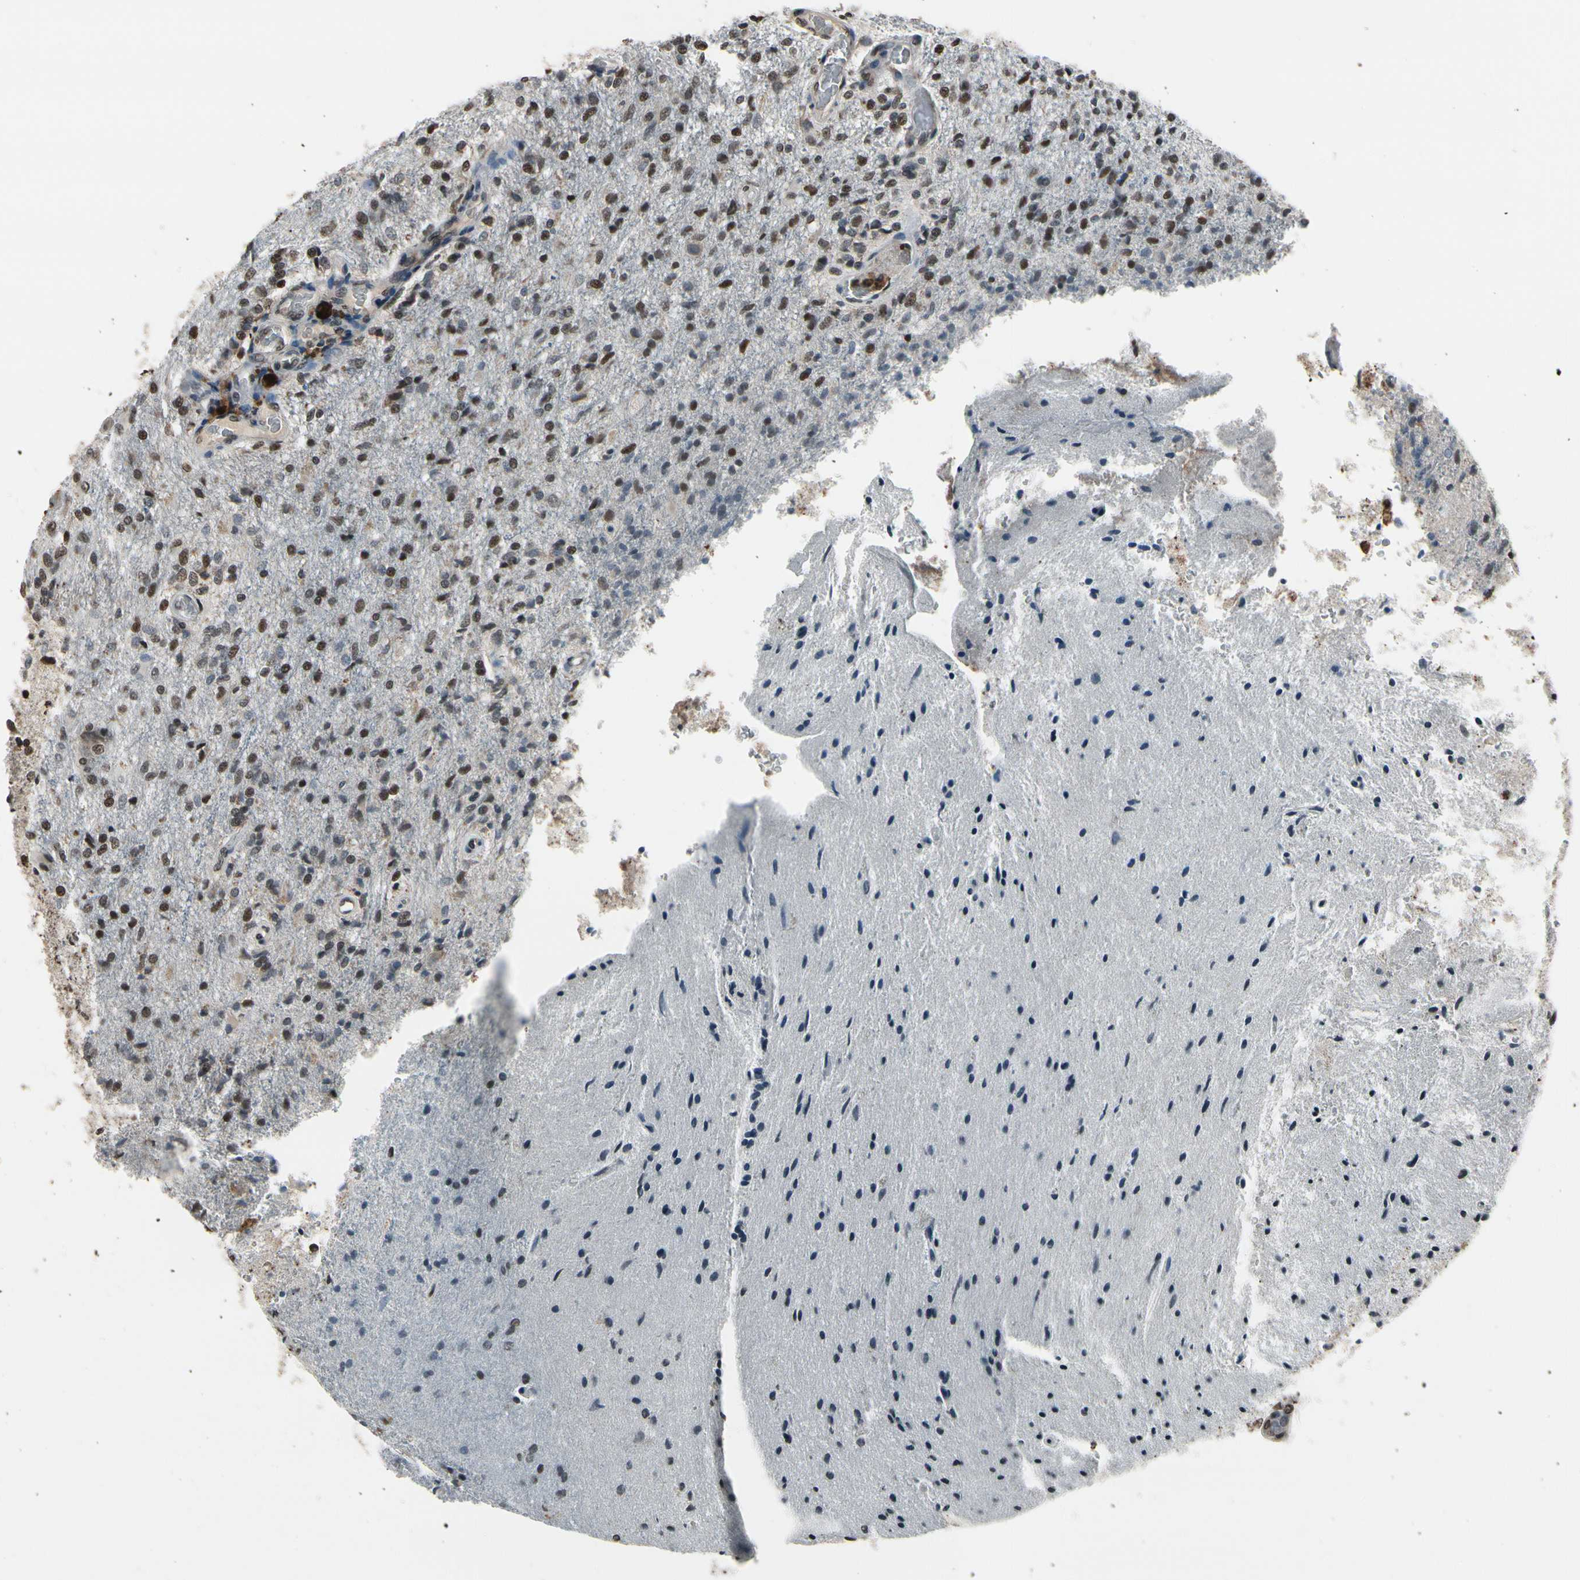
{"staining": {"intensity": "moderate", "quantity": "25%-75%", "location": "nuclear"}, "tissue": "glioma", "cell_type": "Tumor cells", "image_type": "cancer", "snomed": [{"axis": "morphology", "description": "Normal tissue, NOS"}, {"axis": "morphology", "description": "Glioma, malignant, High grade"}, {"axis": "topography", "description": "Cerebral cortex"}], "caption": "Immunohistochemical staining of human glioma reveals moderate nuclear protein positivity in about 25%-75% of tumor cells.", "gene": "HIPK2", "patient": {"sex": "male", "age": 77}}